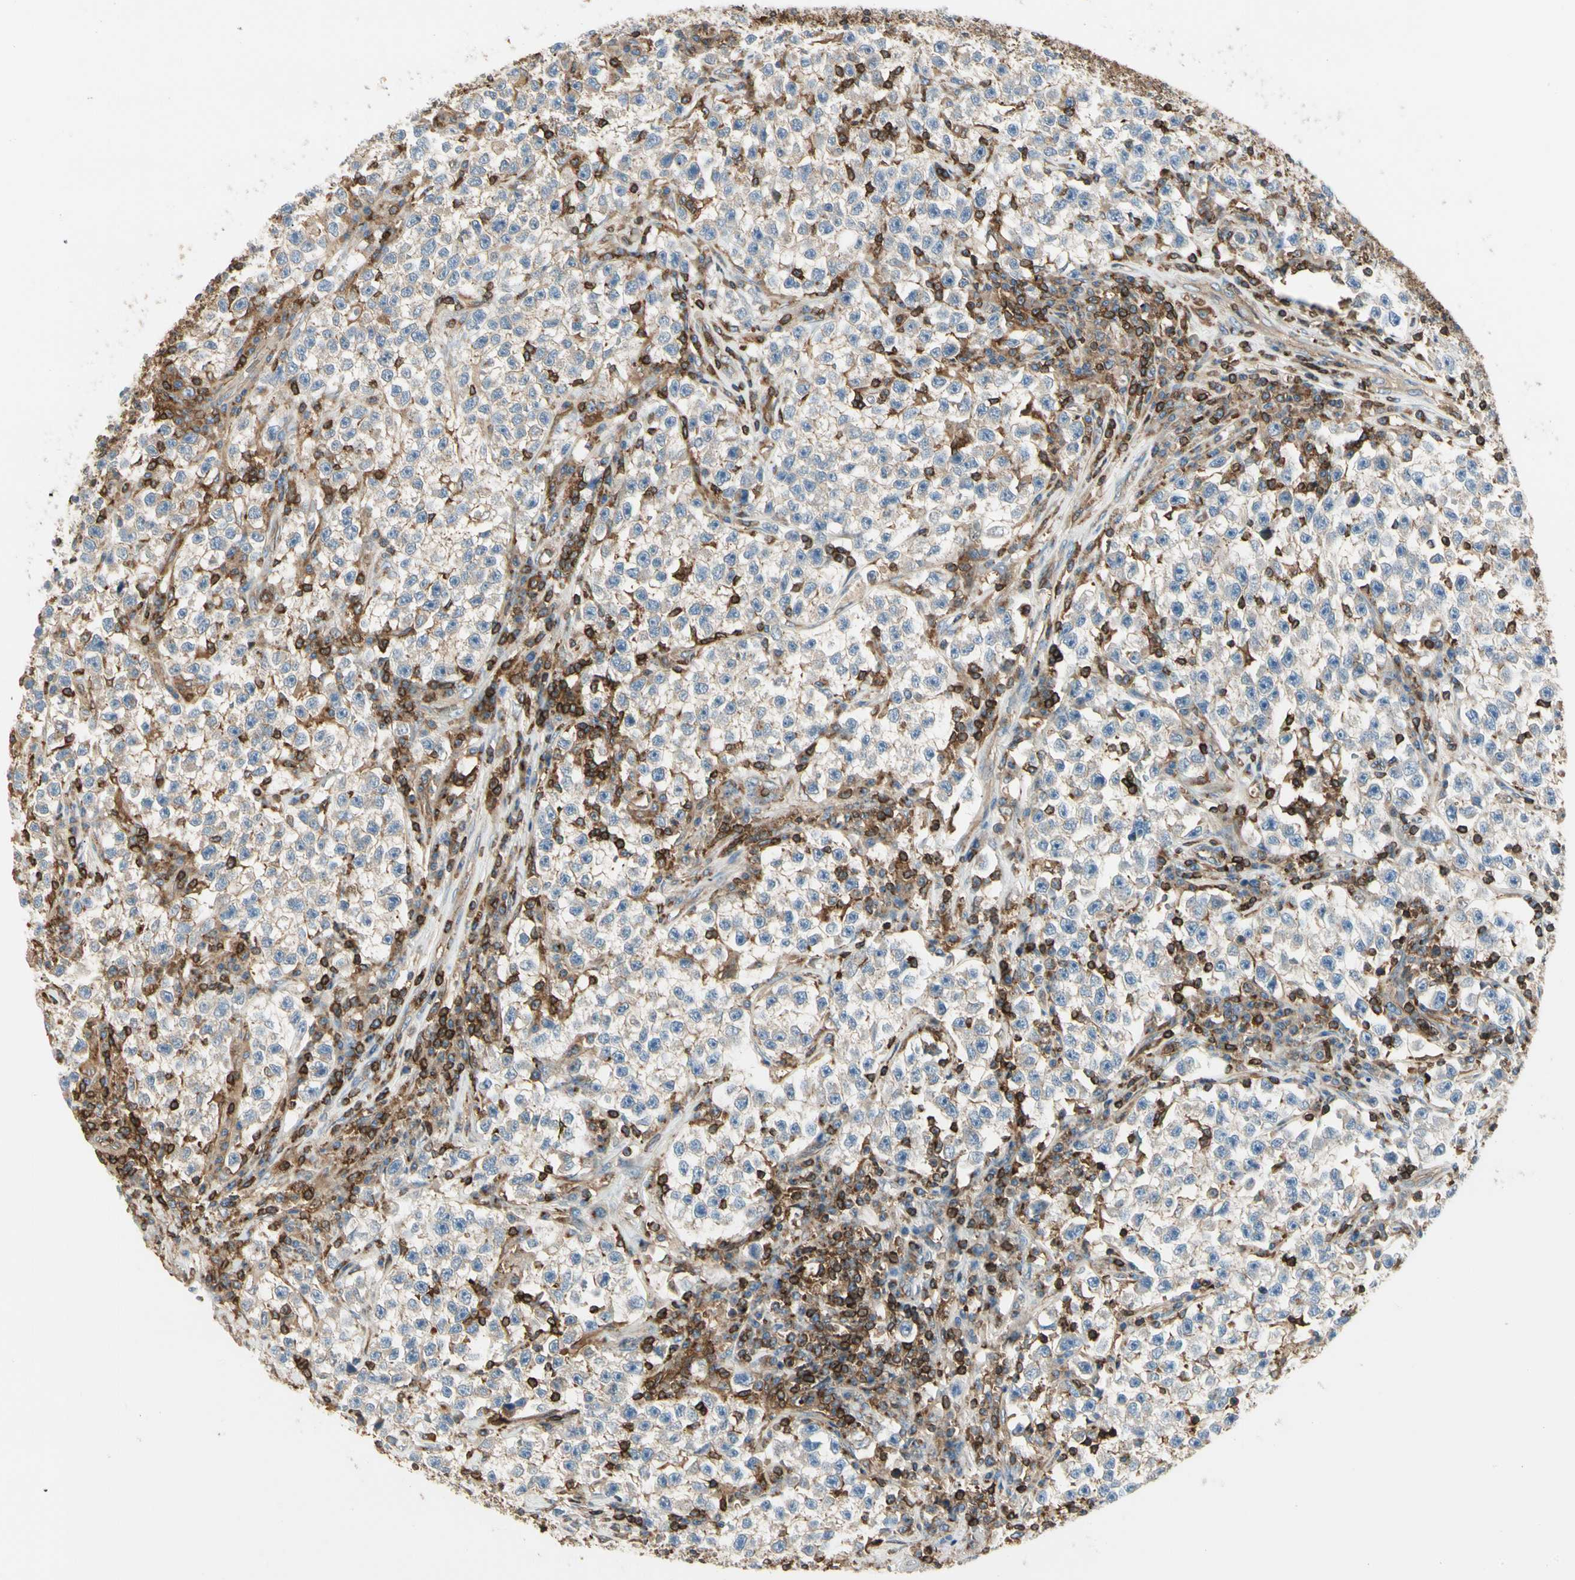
{"staining": {"intensity": "weak", "quantity": "<25%", "location": "cytoplasmic/membranous"}, "tissue": "testis cancer", "cell_type": "Tumor cells", "image_type": "cancer", "snomed": [{"axis": "morphology", "description": "Seminoma, NOS"}, {"axis": "topography", "description": "Testis"}], "caption": "IHC image of neoplastic tissue: testis cancer (seminoma) stained with DAB (3,3'-diaminobenzidine) demonstrates no significant protein expression in tumor cells.", "gene": "CAPZA2", "patient": {"sex": "male", "age": 22}}